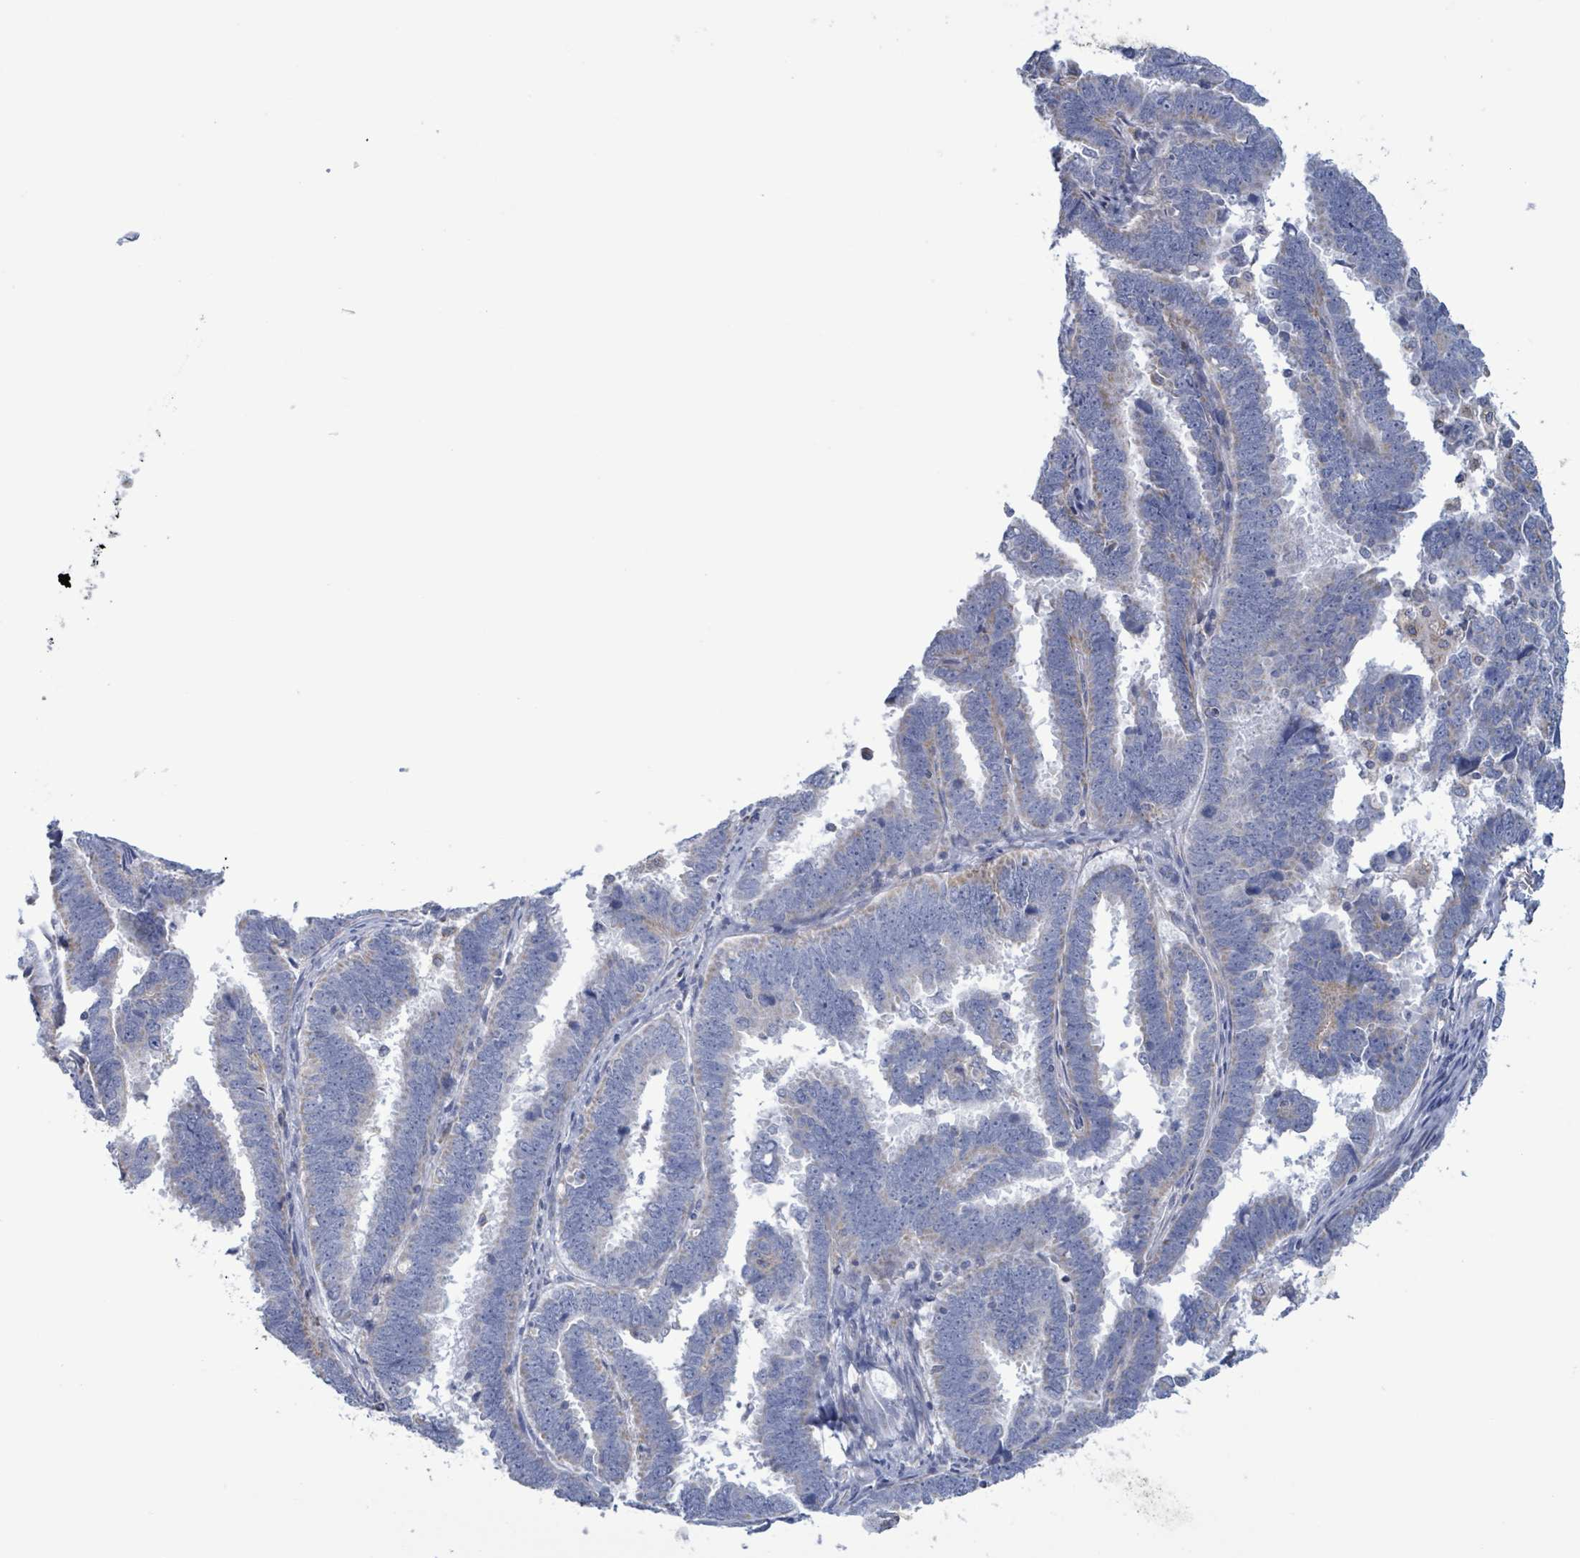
{"staining": {"intensity": "negative", "quantity": "none", "location": "none"}, "tissue": "endometrial cancer", "cell_type": "Tumor cells", "image_type": "cancer", "snomed": [{"axis": "morphology", "description": "Adenocarcinoma, NOS"}, {"axis": "topography", "description": "Endometrium"}], "caption": "Immunohistochemistry of endometrial cancer (adenocarcinoma) shows no positivity in tumor cells.", "gene": "AKR1C4", "patient": {"sex": "female", "age": 75}}